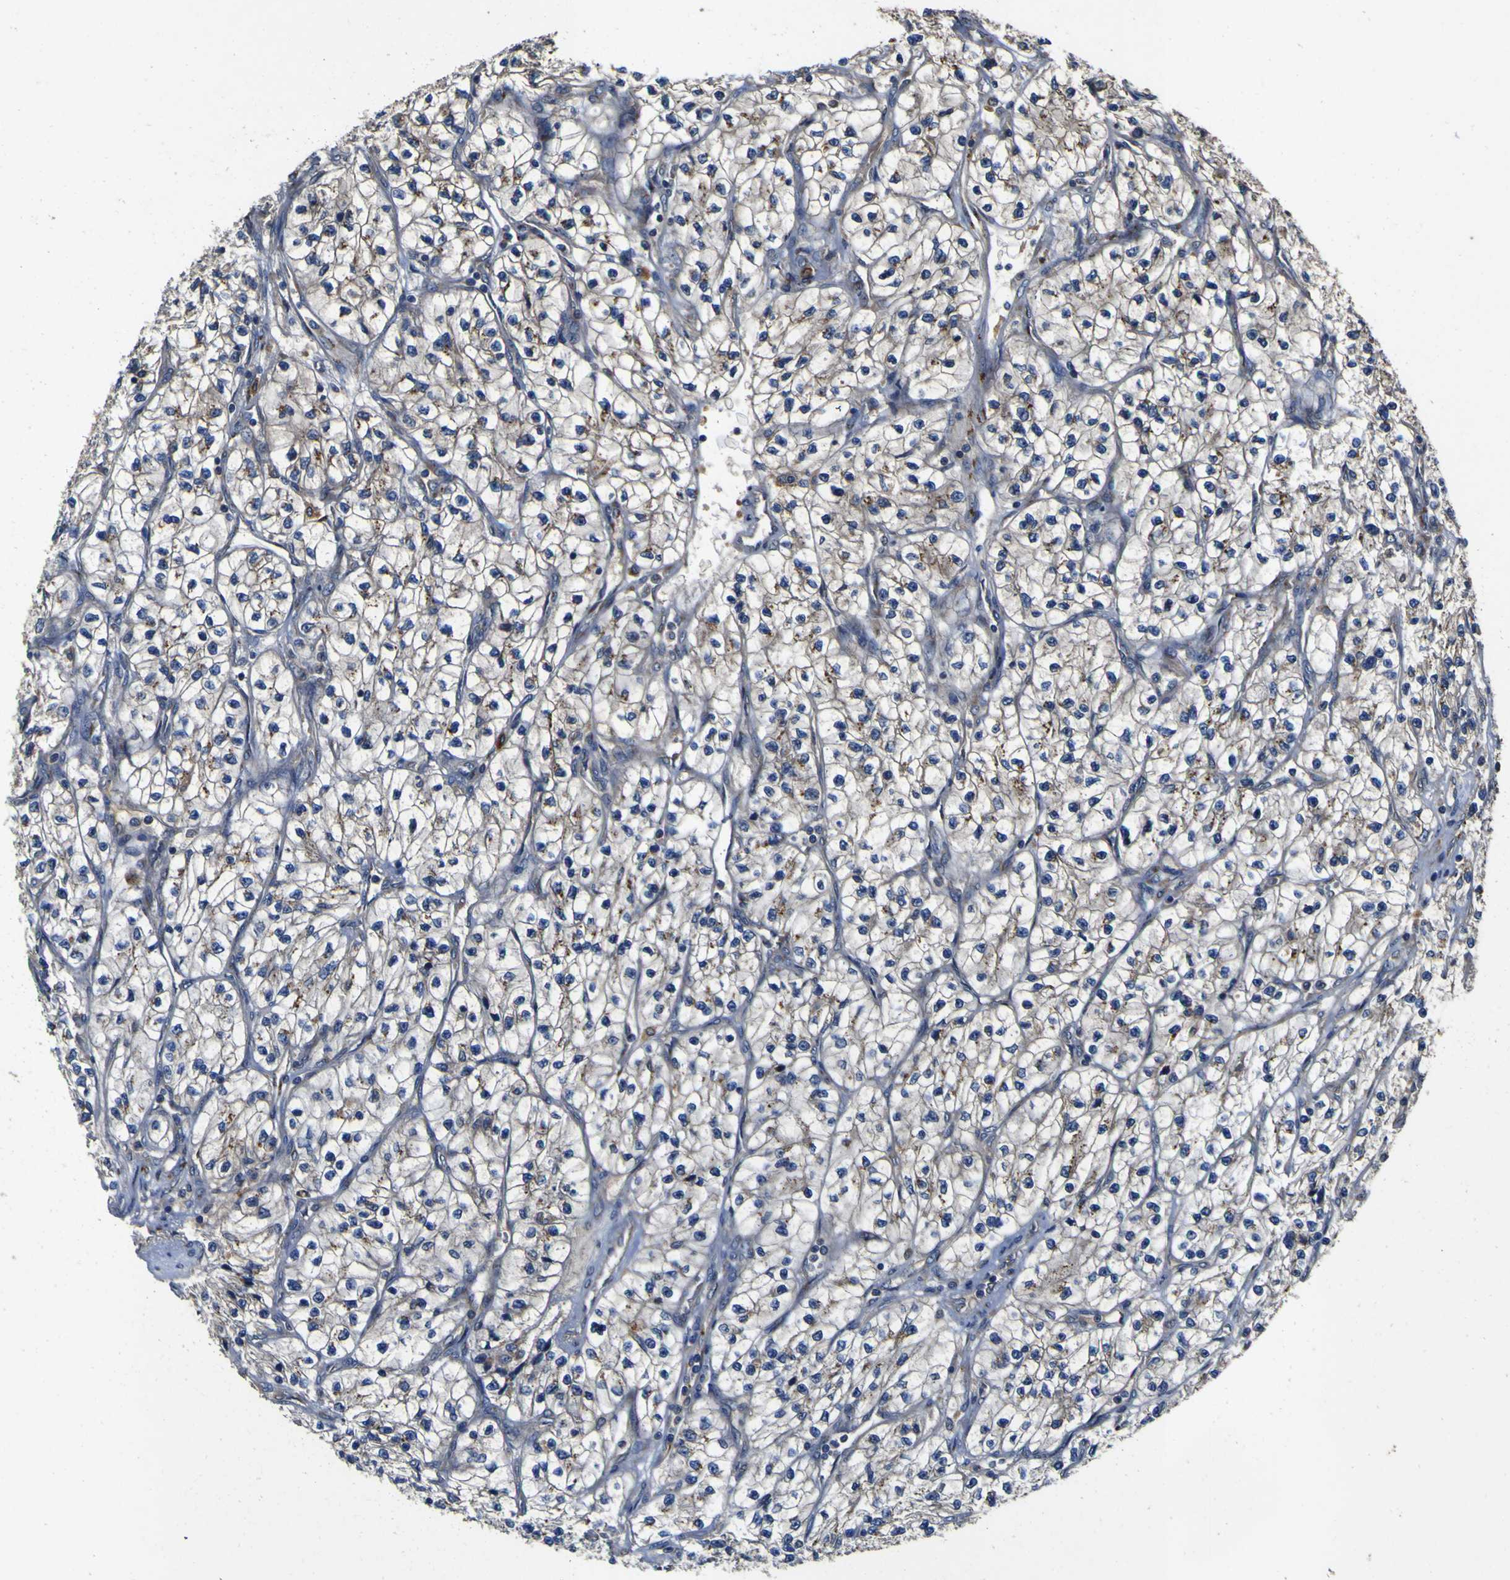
{"staining": {"intensity": "moderate", "quantity": ">75%", "location": "cytoplasmic/membranous"}, "tissue": "renal cancer", "cell_type": "Tumor cells", "image_type": "cancer", "snomed": [{"axis": "morphology", "description": "Adenocarcinoma, NOS"}, {"axis": "topography", "description": "Kidney"}], "caption": "Immunohistochemistry (IHC) image of renal cancer (adenocarcinoma) stained for a protein (brown), which displays medium levels of moderate cytoplasmic/membranous positivity in about >75% of tumor cells.", "gene": "COA1", "patient": {"sex": "female", "age": 57}}